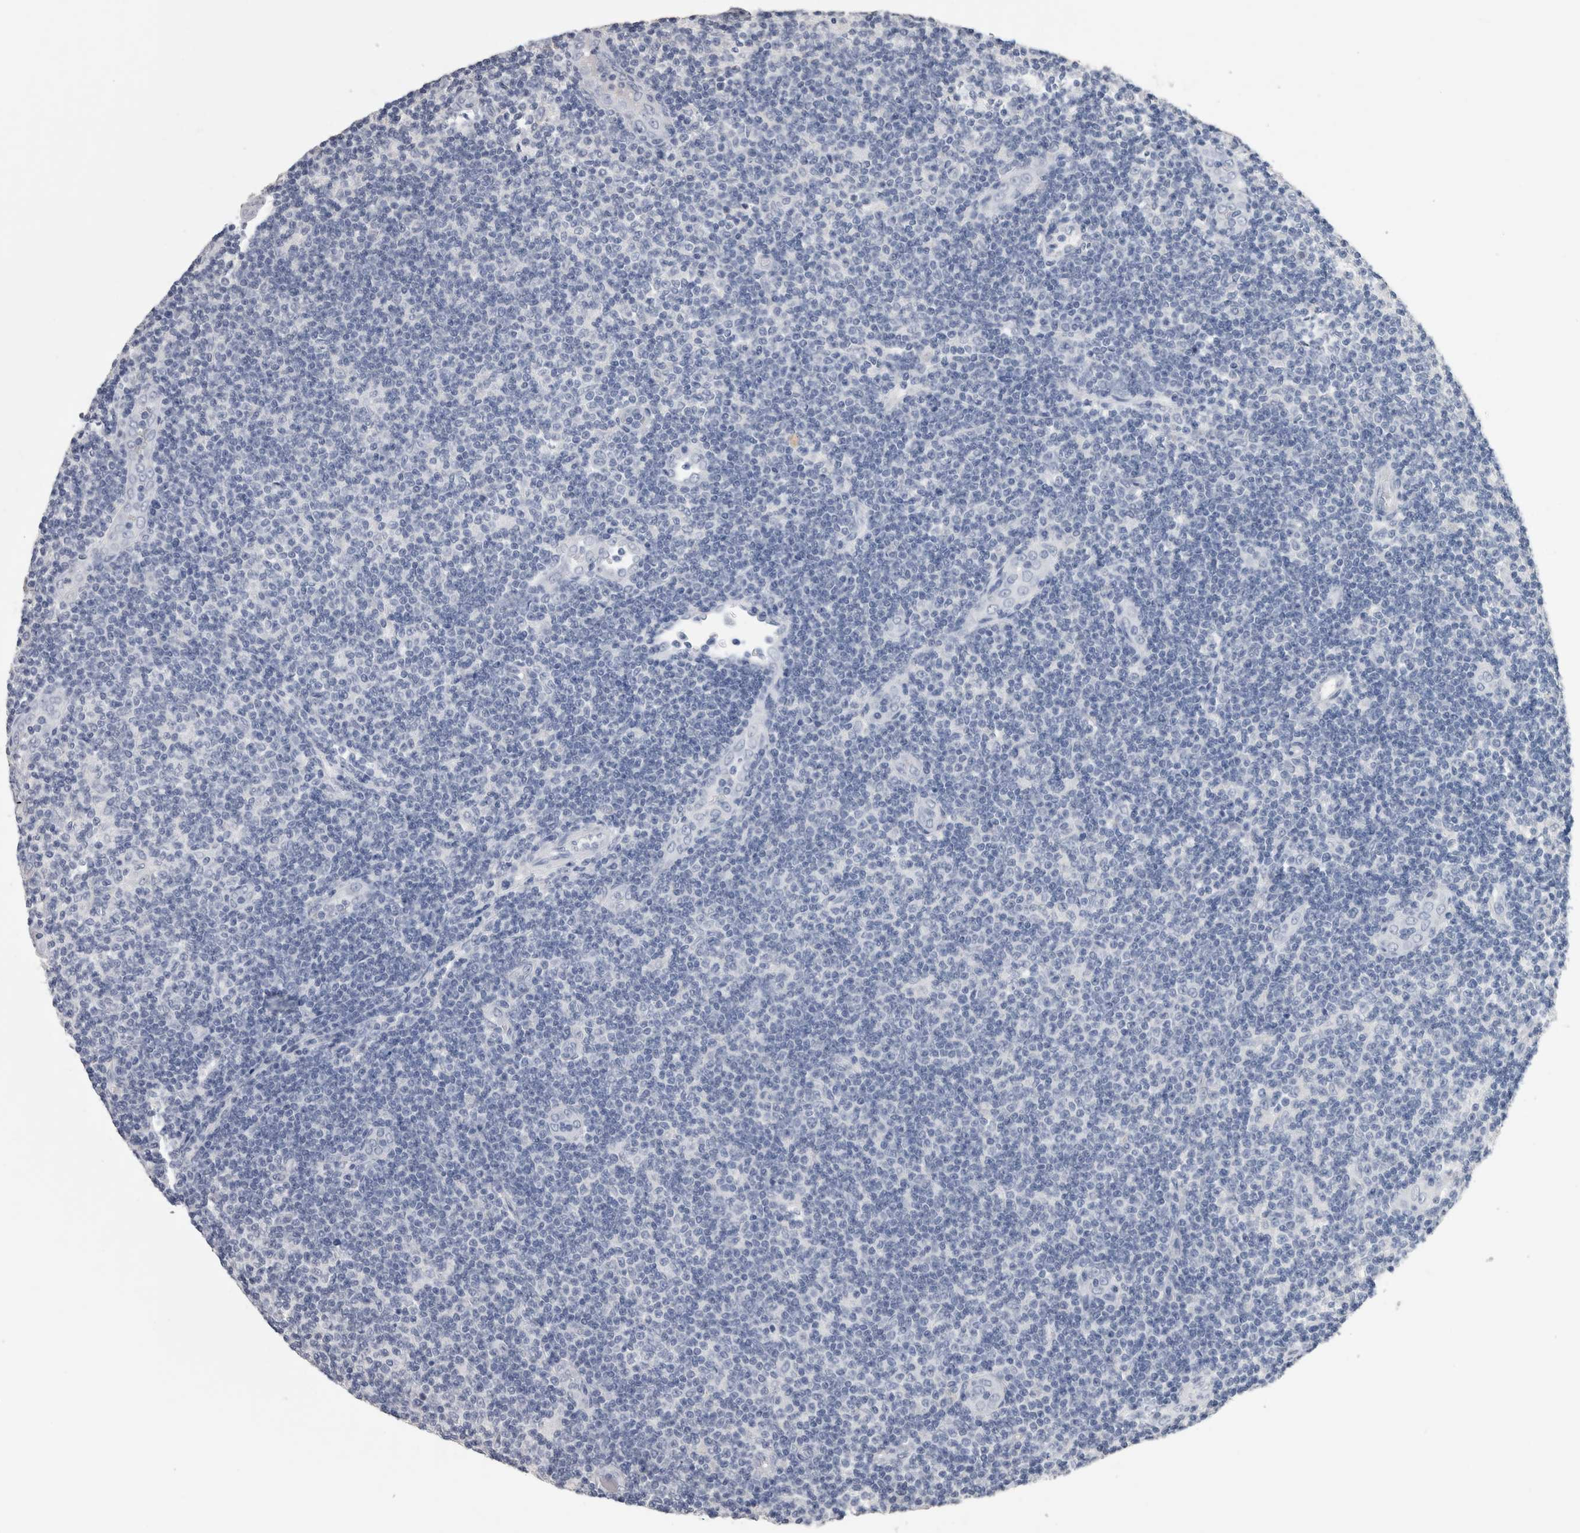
{"staining": {"intensity": "negative", "quantity": "none", "location": "none"}, "tissue": "lymphoma", "cell_type": "Tumor cells", "image_type": "cancer", "snomed": [{"axis": "morphology", "description": "Malignant lymphoma, non-Hodgkin's type, Low grade"}, {"axis": "topography", "description": "Lymph node"}], "caption": "A histopathology image of human malignant lymphoma, non-Hodgkin's type (low-grade) is negative for staining in tumor cells. Brightfield microscopy of immunohistochemistry (IHC) stained with DAB (brown) and hematoxylin (blue), captured at high magnification.", "gene": "CA8", "patient": {"sex": "male", "age": 83}}